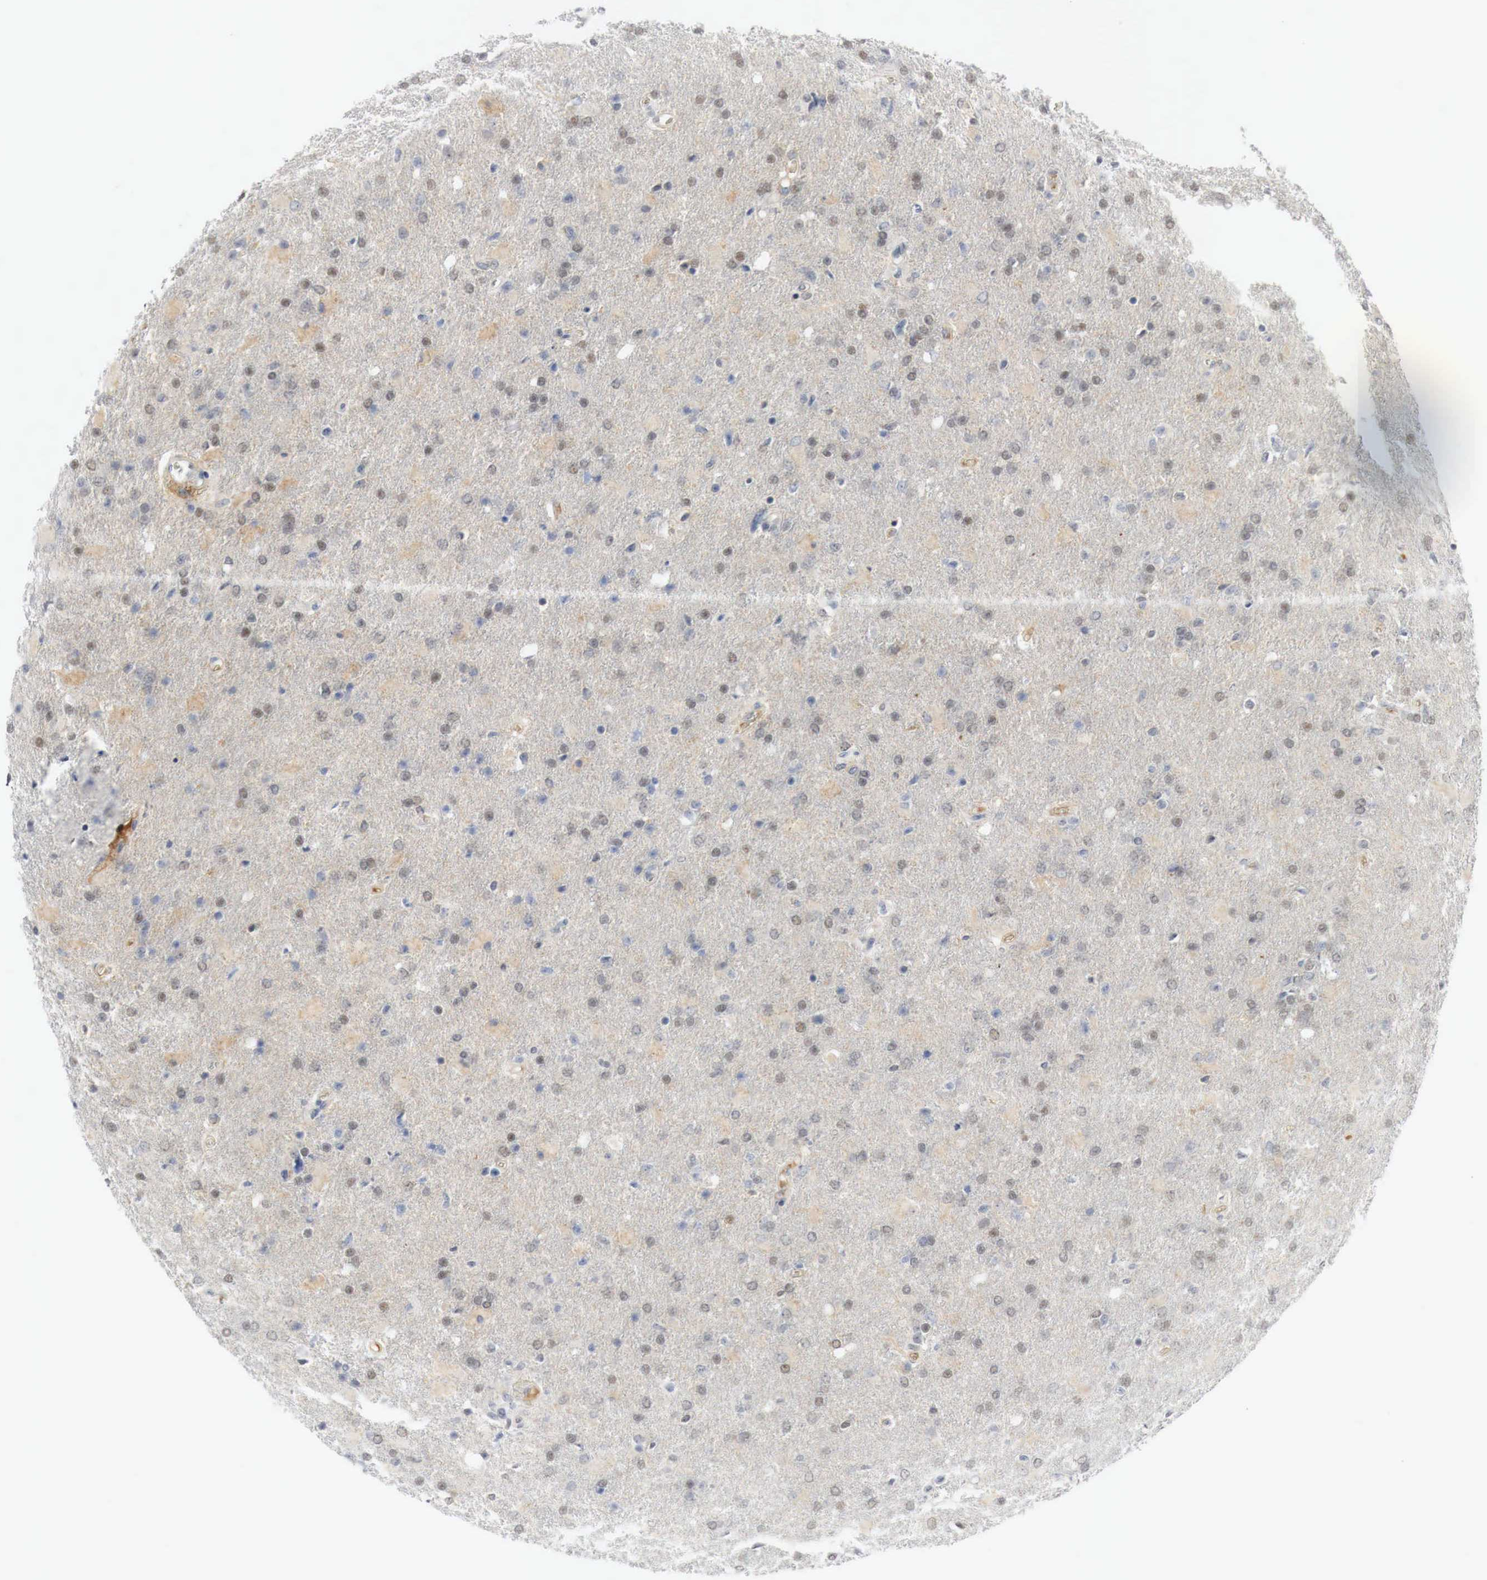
{"staining": {"intensity": "moderate", "quantity": "25%-75%", "location": "cytoplasmic/membranous,nuclear"}, "tissue": "glioma", "cell_type": "Tumor cells", "image_type": "cancer", "snomed": [{"axis": "morphology", "description": "Glioma, malignant, High grade"}, {"axis": "topography", "description": "Brain"}], "caption": "DAB (3,3'-diaminobenzidine) immunohistochemical staining of glioma exhibits moderate cytoplasmic/membranous and nuclear protein positivity in about 25%-75% of tumor cells.", "gene": "MYC", "patient": {"sex": "male", "age": 68}}